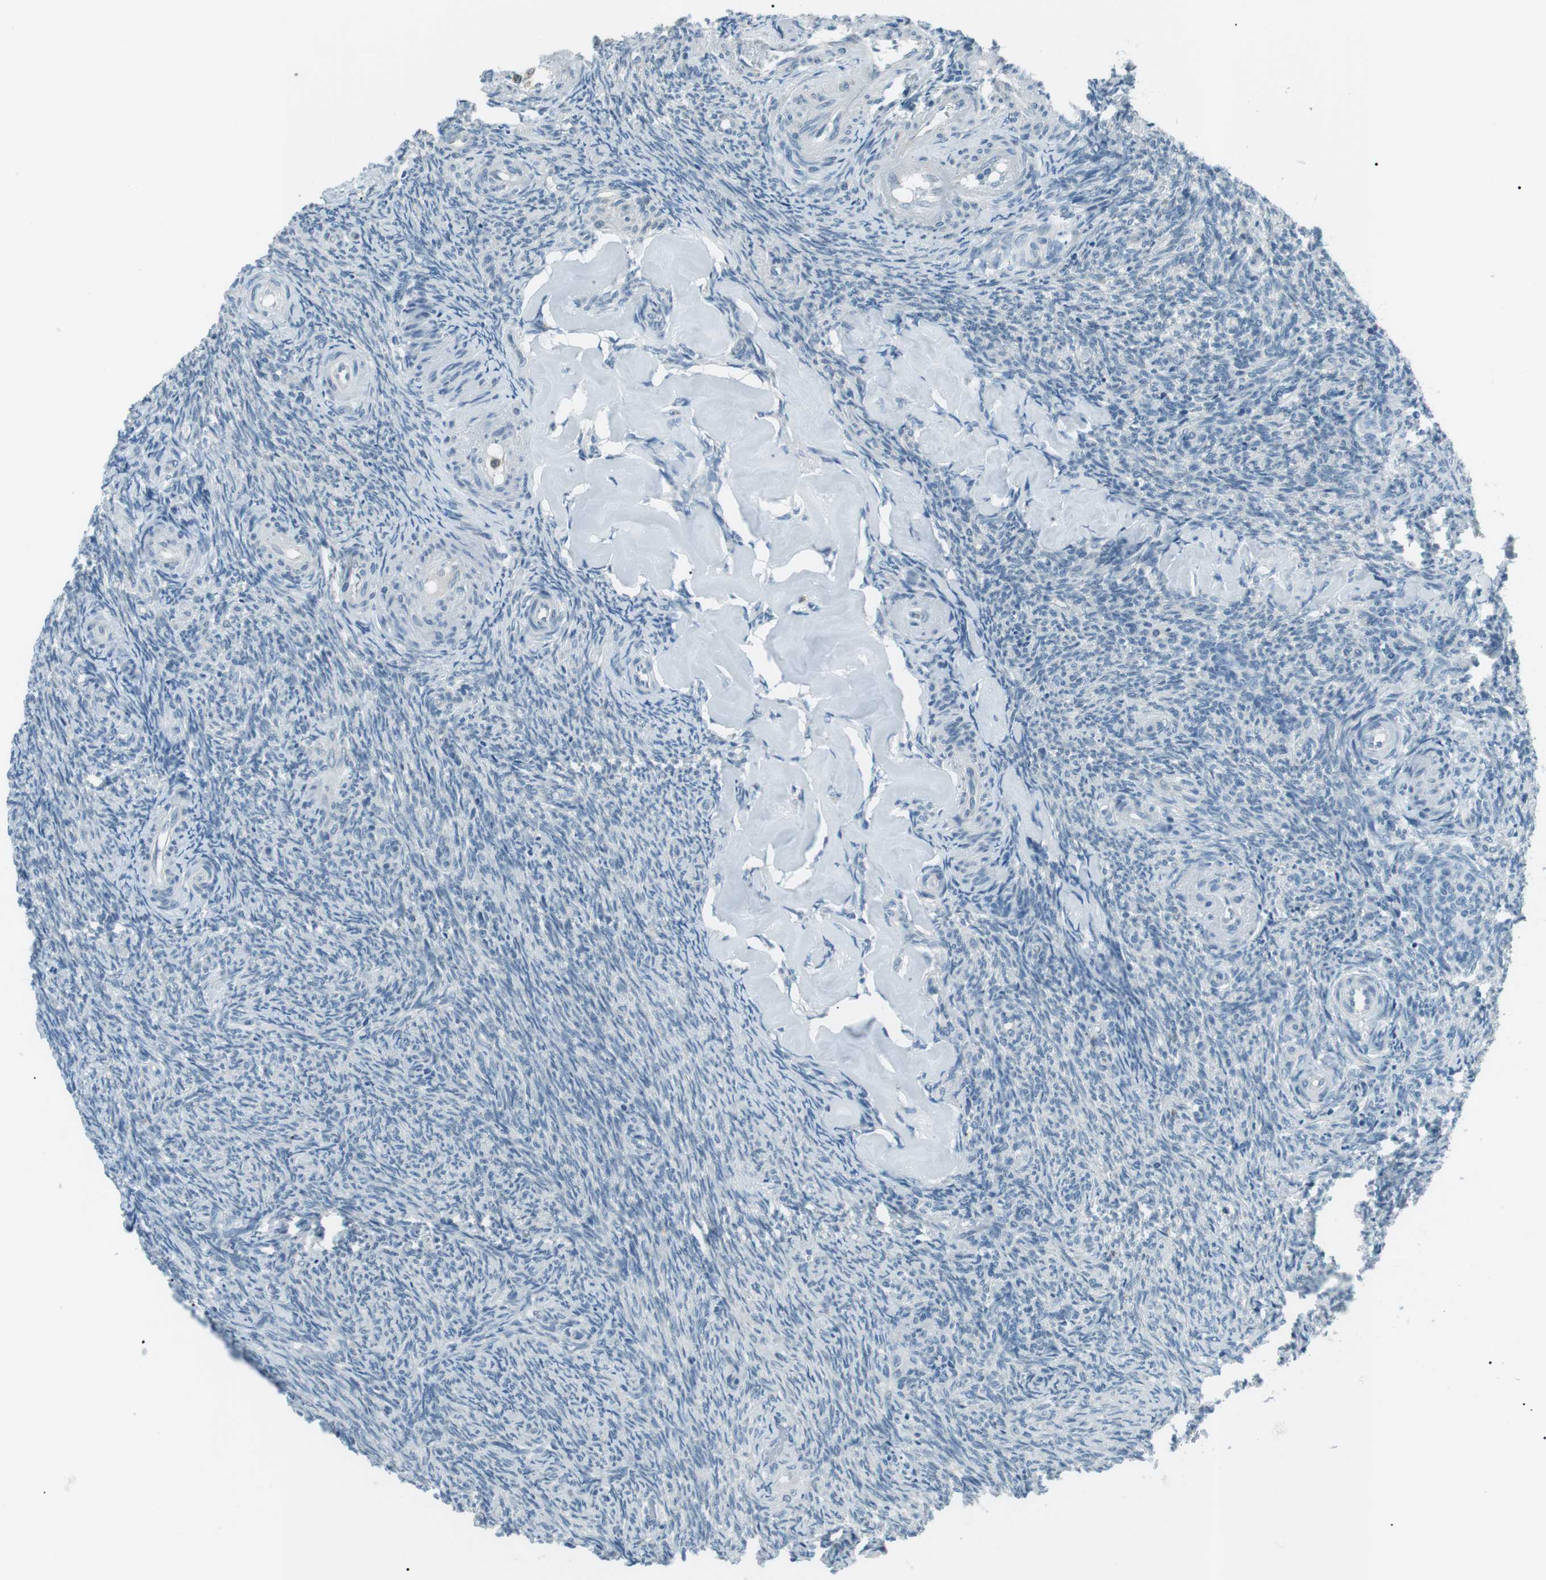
{"staining": {"intensity": "weak", "quantity": "<25%", "location": "cytoplasmic/membranous"}, "tissue": "ovary", "cell_type": "Follicle cells", "image_type": "normal", "snomed": [{"axis": "morphology", "description": "Normal tissue, NOS"}, {"axis": "topography", "description": "Ovary"}], "caption": "Protein analysis of benign ovary reveals no significant expression in follicle cells.", "gene": "ENSG00000289724", "patient": {"sex": "female", "age": 41}}